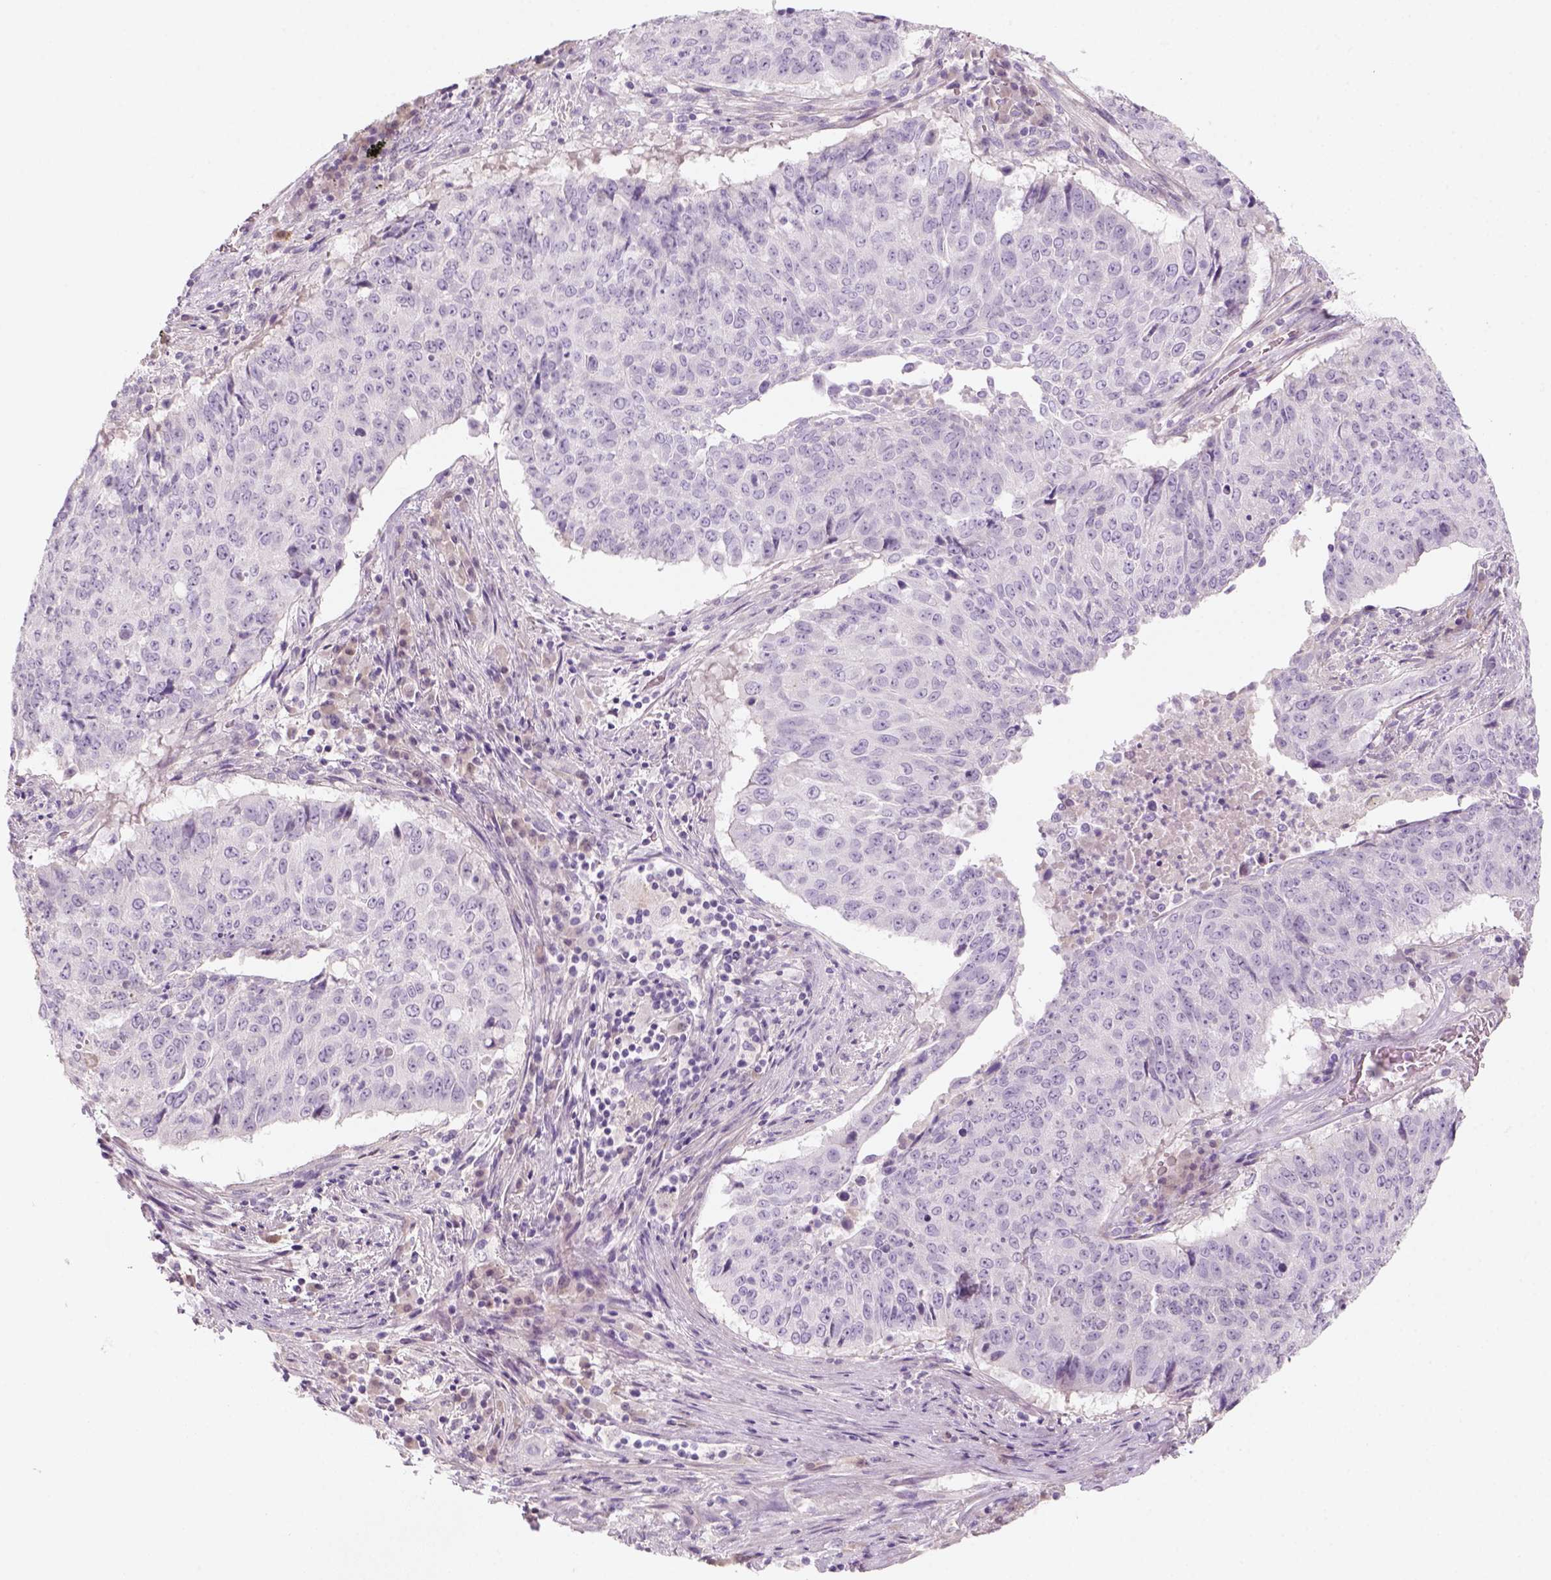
{"staining": {"intensity": "negative", "quantity": "none", "location": "none"}, "tissue": "lung cancer", "cell_type": "Tumor cells", "image_type": "cancer", "snomed": [{"axis": "morphology", "description": "Normal tissue, NOS"}, {"axis": "morphology", "description": "Squamous cell carcinoma, NOS"}, {"axis": "topography", "description": "Bronchus"}, {"axis": "topography", "description": "Lung"}], "caption": "This is a photomicrograph of IHC staining of lung squamous cell carcinoma, which shows no staining in tumor cells.", "gene": "KRT25", "patient": {"sex": "male", "age": 64}}